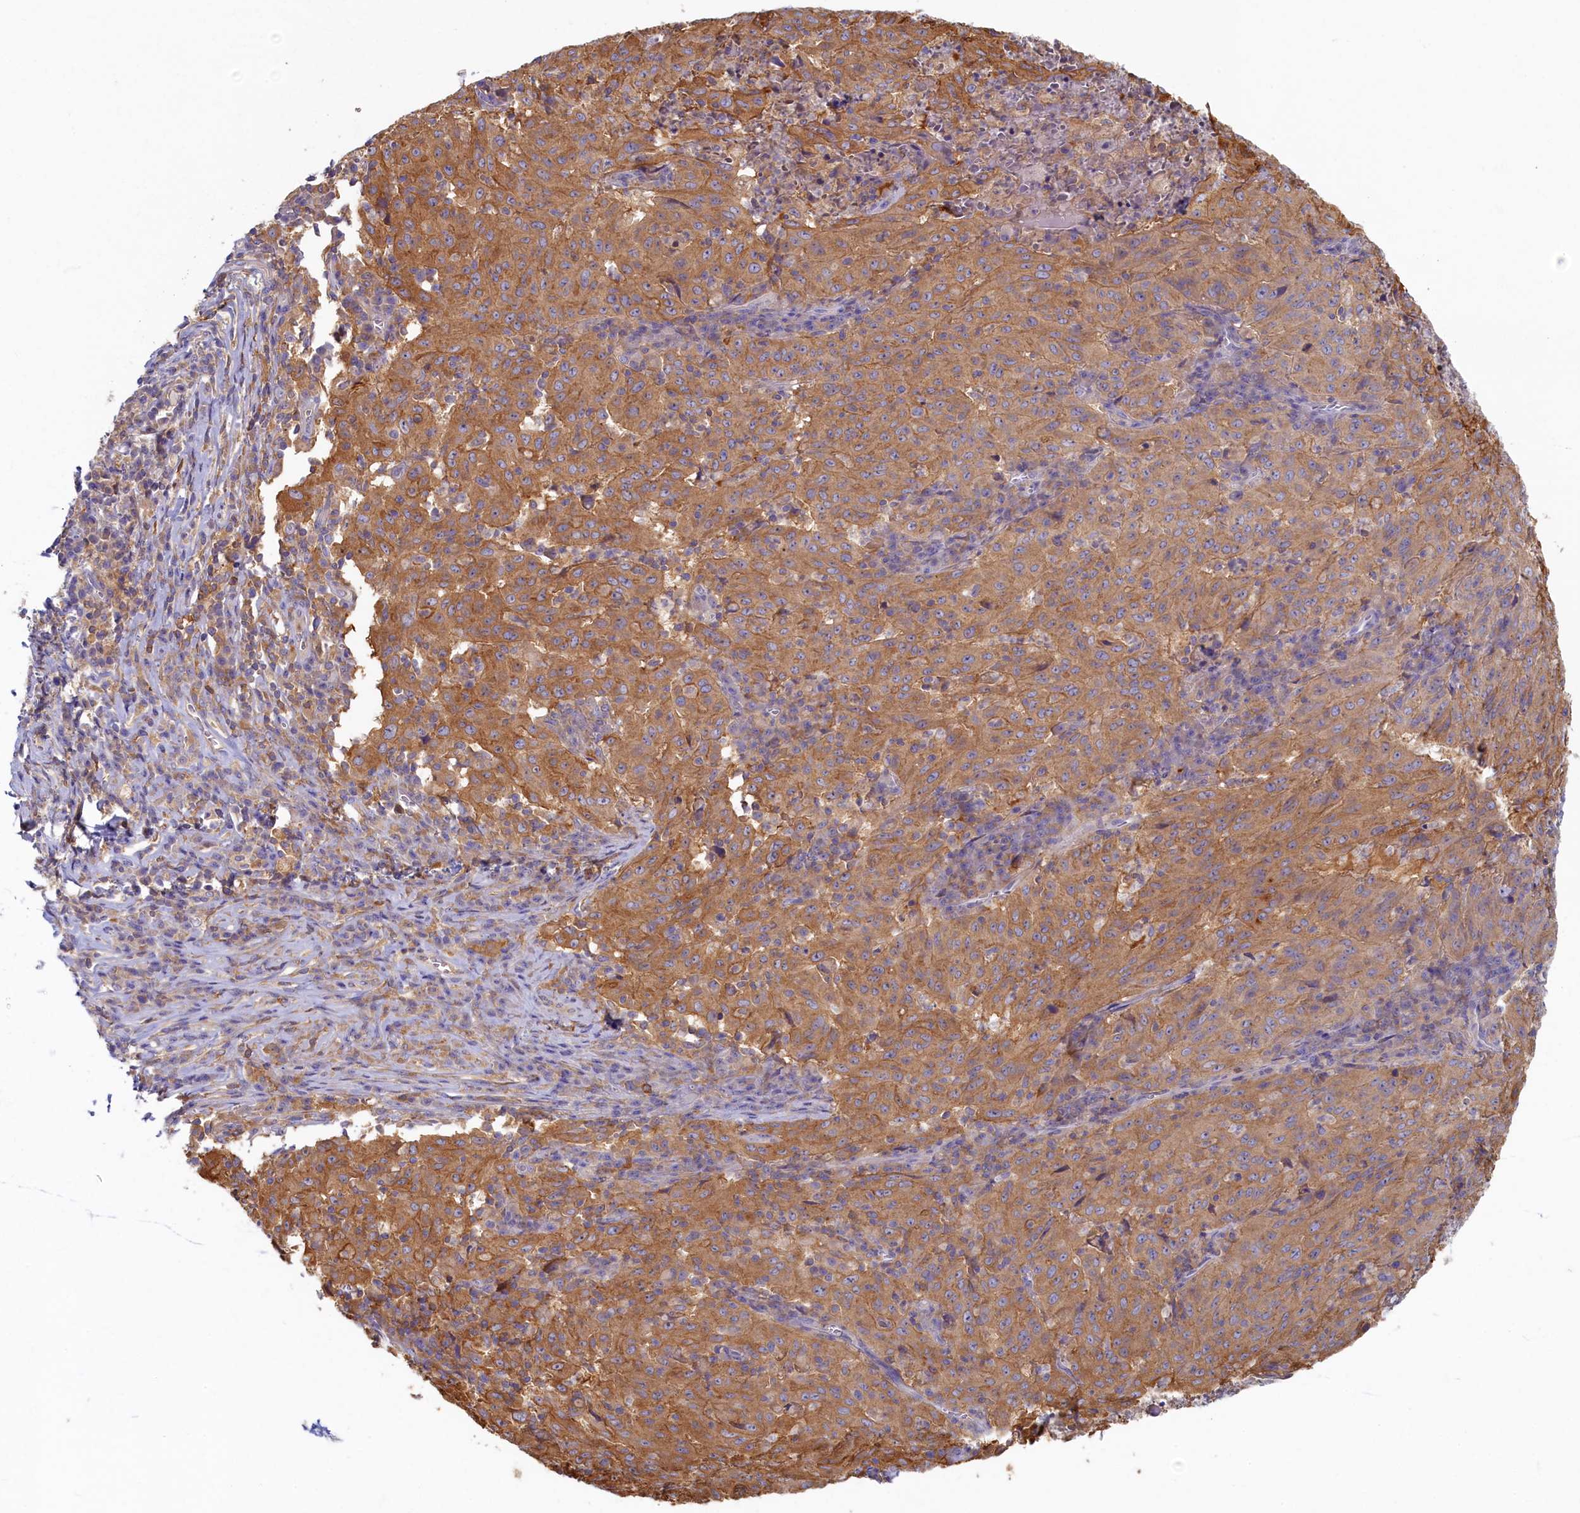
{"staining": {"intensity": "moderate", "quantity": ">75%", "location": "cytoplasmic/membranous"}, "tissue": "pancreatic cancer", "cell_type": "Tumor cells", "image_type": "cancer", "snomed": [{"axis": "morphology", "description": "Adenocarcinoma, NOS"}, {"axis": "topography", "description": "Pancreas"}], "caption": "A brown stain highlights moderate cytoplasmic/membranous expression of a protein in human pancreatic cancer tumor cells. Using DAB (3,3'-diaminobenzidine) (brown) and hematoxylin (blue) stains, captured at high magnification using brightfield microscopy.", "gene": "TIMM8B", "patient": {"sex": "male", "age": 63}}